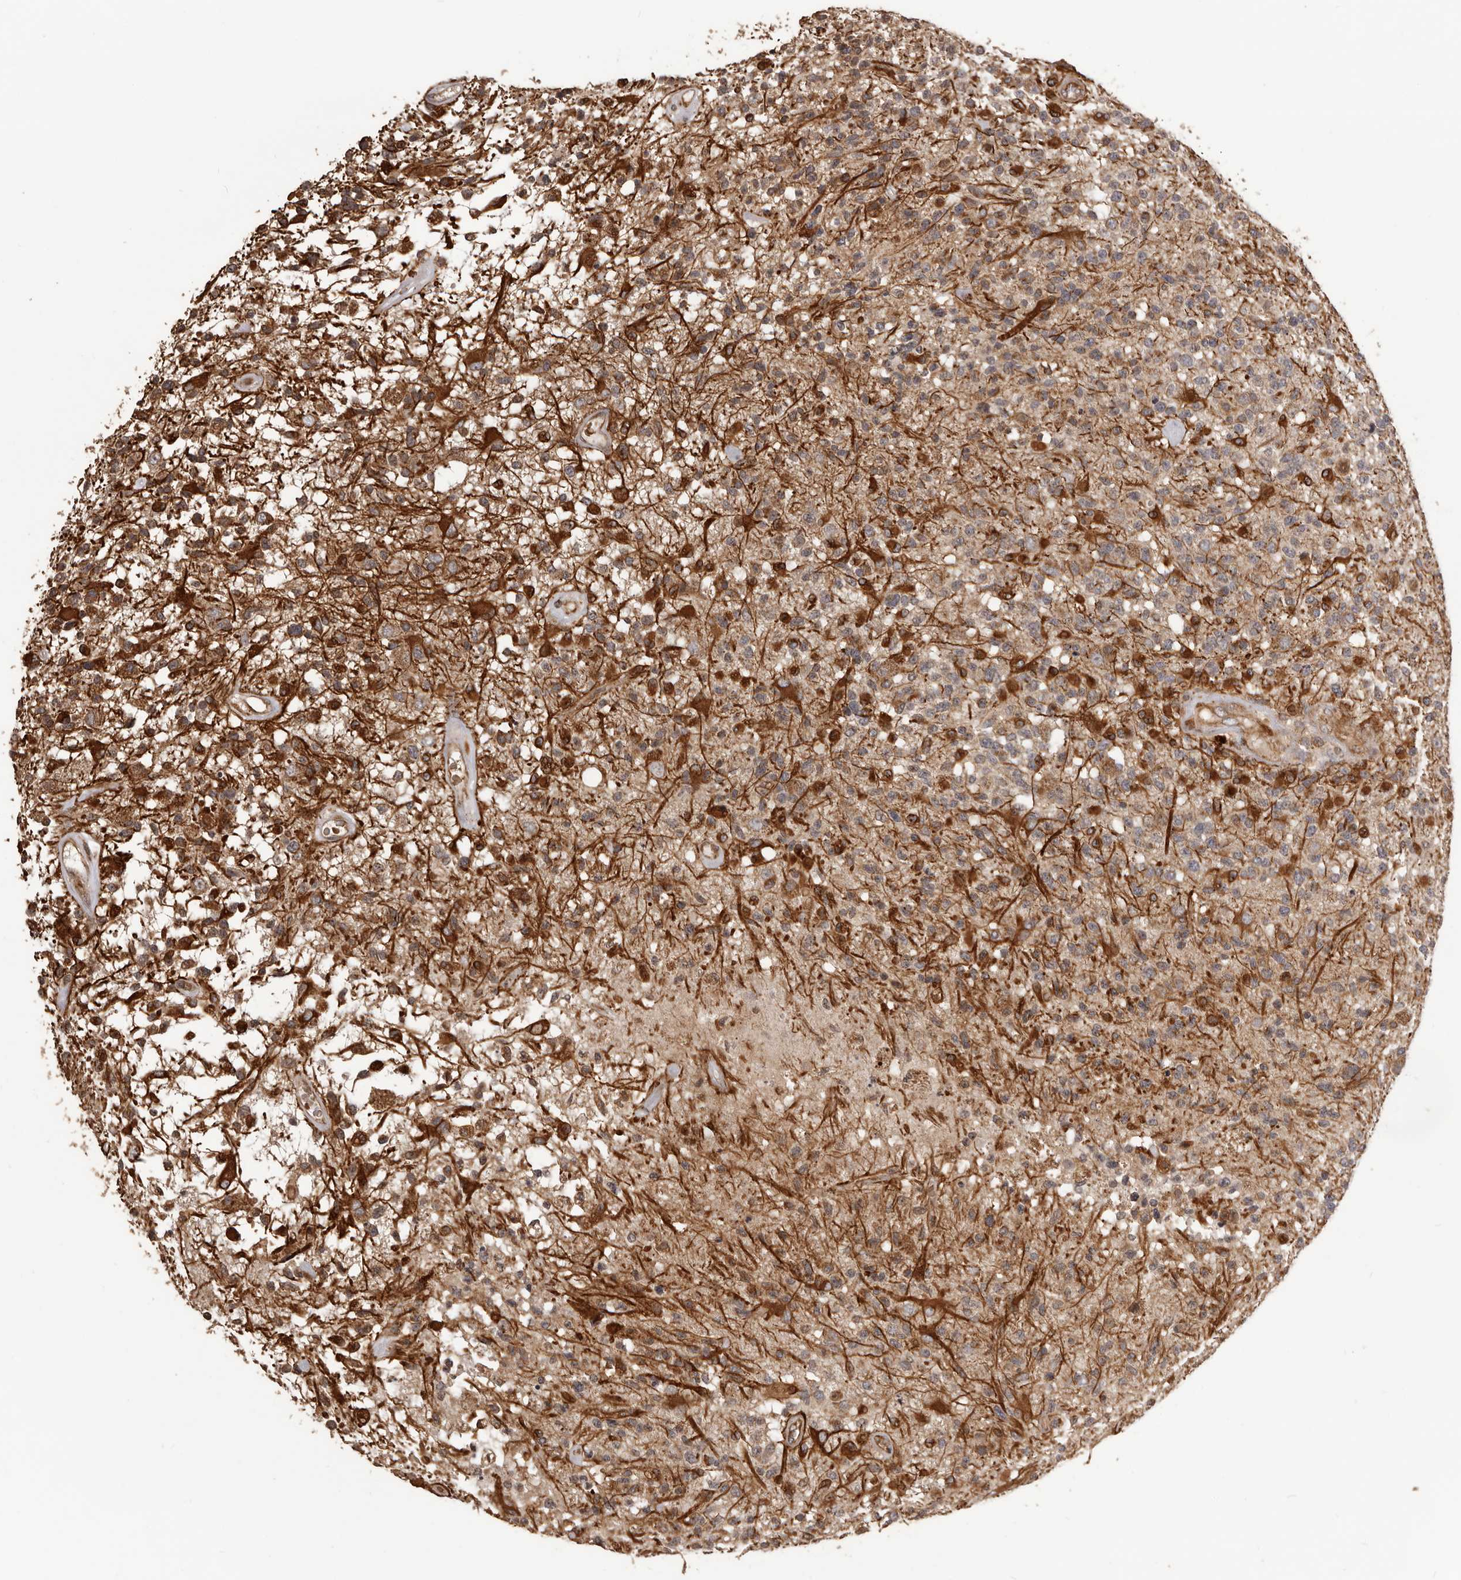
{"staining": {"intensity": "moderate", "quantity": ">75%", "location": "cytoplasmic/membranous"}, "tissue": "glioma", "cell_type": "Tumor cells", "image_type": "cancer", "snomed": [{"axis": "morphology", "description": "Glioma, malignant, High grade"}, {"axis": "morphology", "description": "Glioblastoma, NOS"}, {"axis": "topography", "description": "Brain"}], "caption": "The image shows a brown stain indicating the presence of a protein in the cytoplasmic/membranous of tumor cells in malignant glioma (high-grade). Nuclei are stained in blue.", "gene": "QRSL1", "patient": {"sex": "male", "age": 60}}